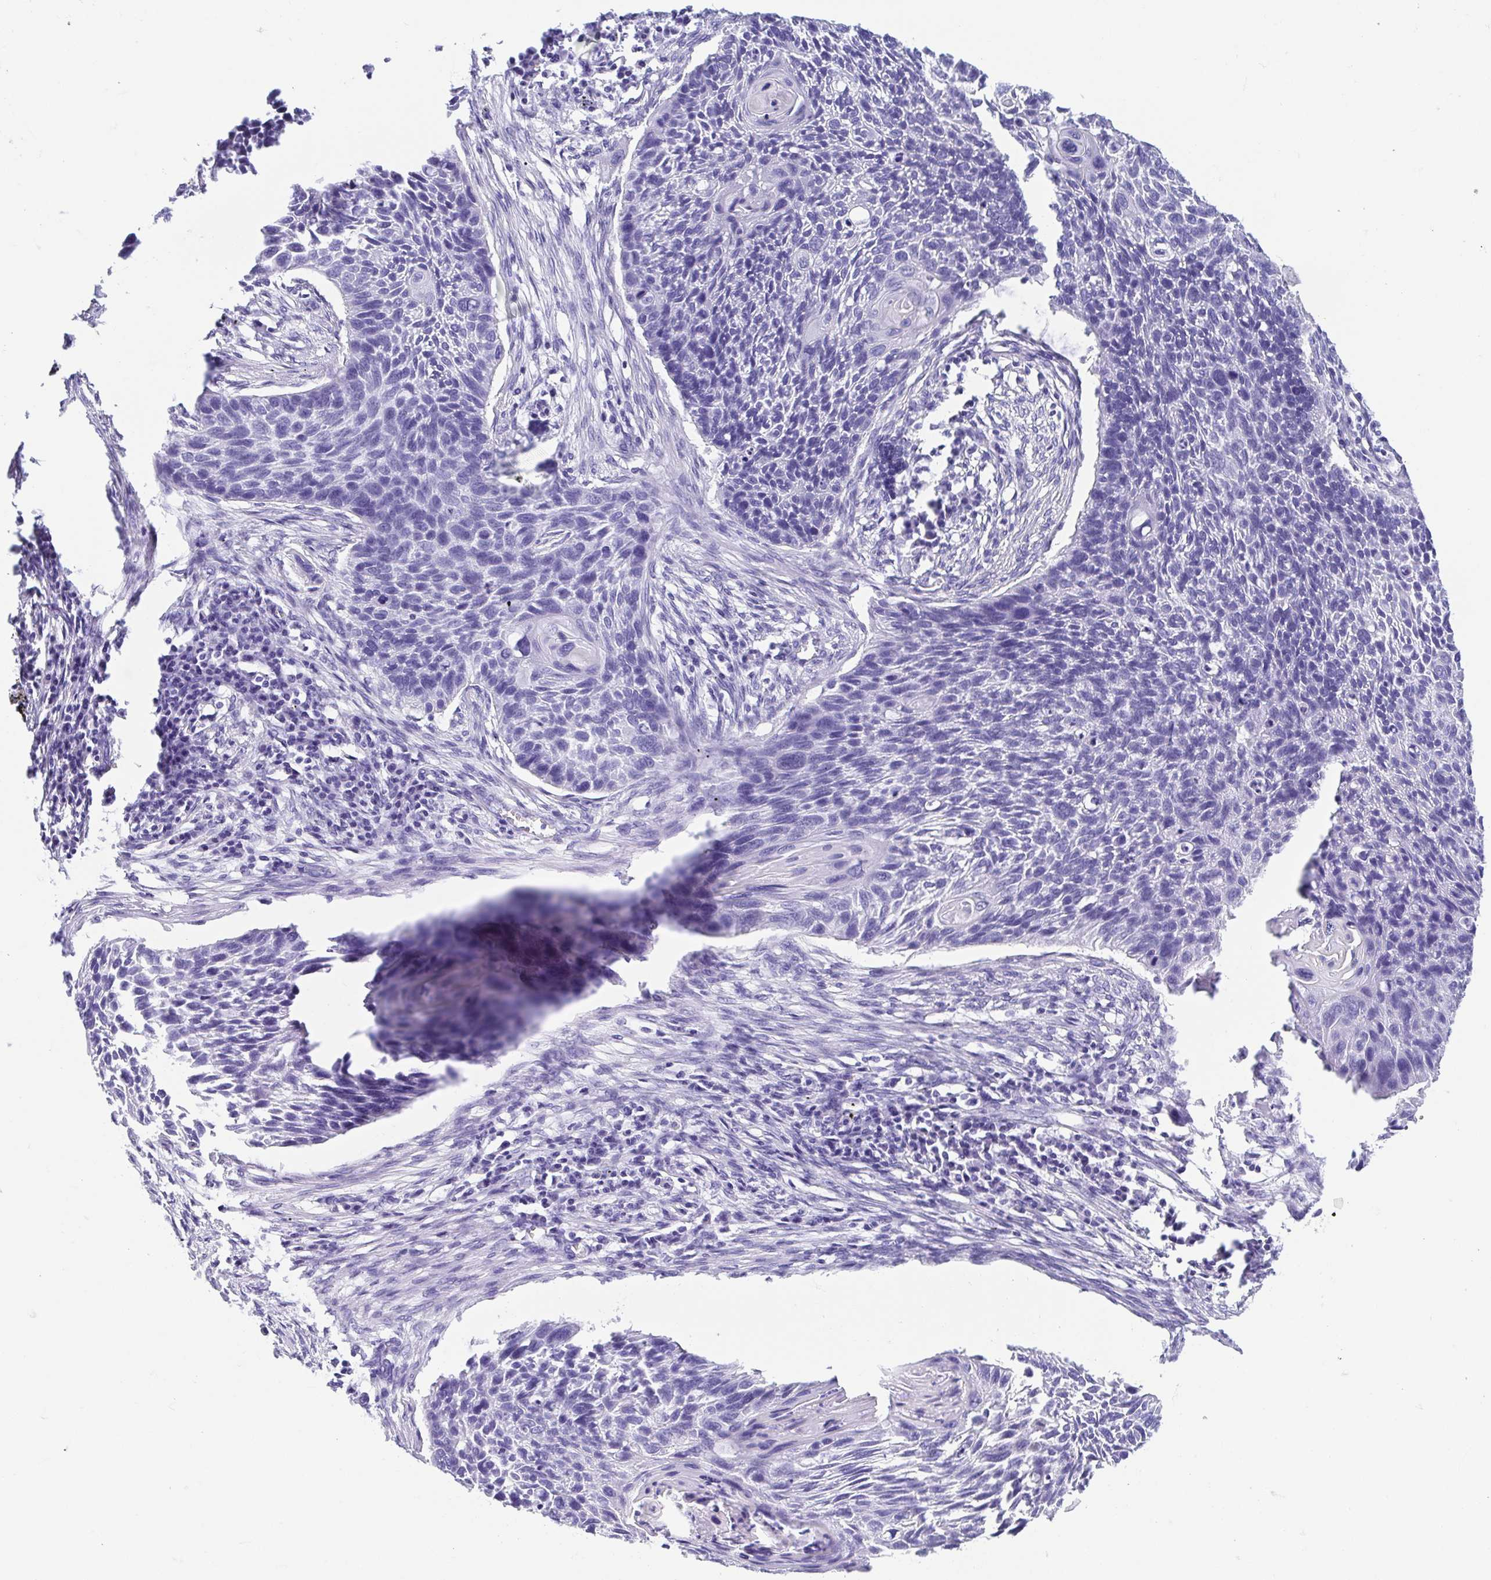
{"staining": {"intensity": "negative", "quantity": "none", "location": "none"}, "tissue": "lung cancer", "cell_type": "Tumor cells", "image_type": "cancer", "snomed": [{"axis": "morphology", "description": "Squamous cell carcinoma, NOS"}, {"axis": "topography", "description": "Lung"}], "caption": "There is no significant staining in tumor cells of squamous cell carcinoma (lung). (Immunohistochemistry, brightfield microscopy, high magnification).", "gene": "GKN1", "patient": {"sex": "male", "age": 78}}